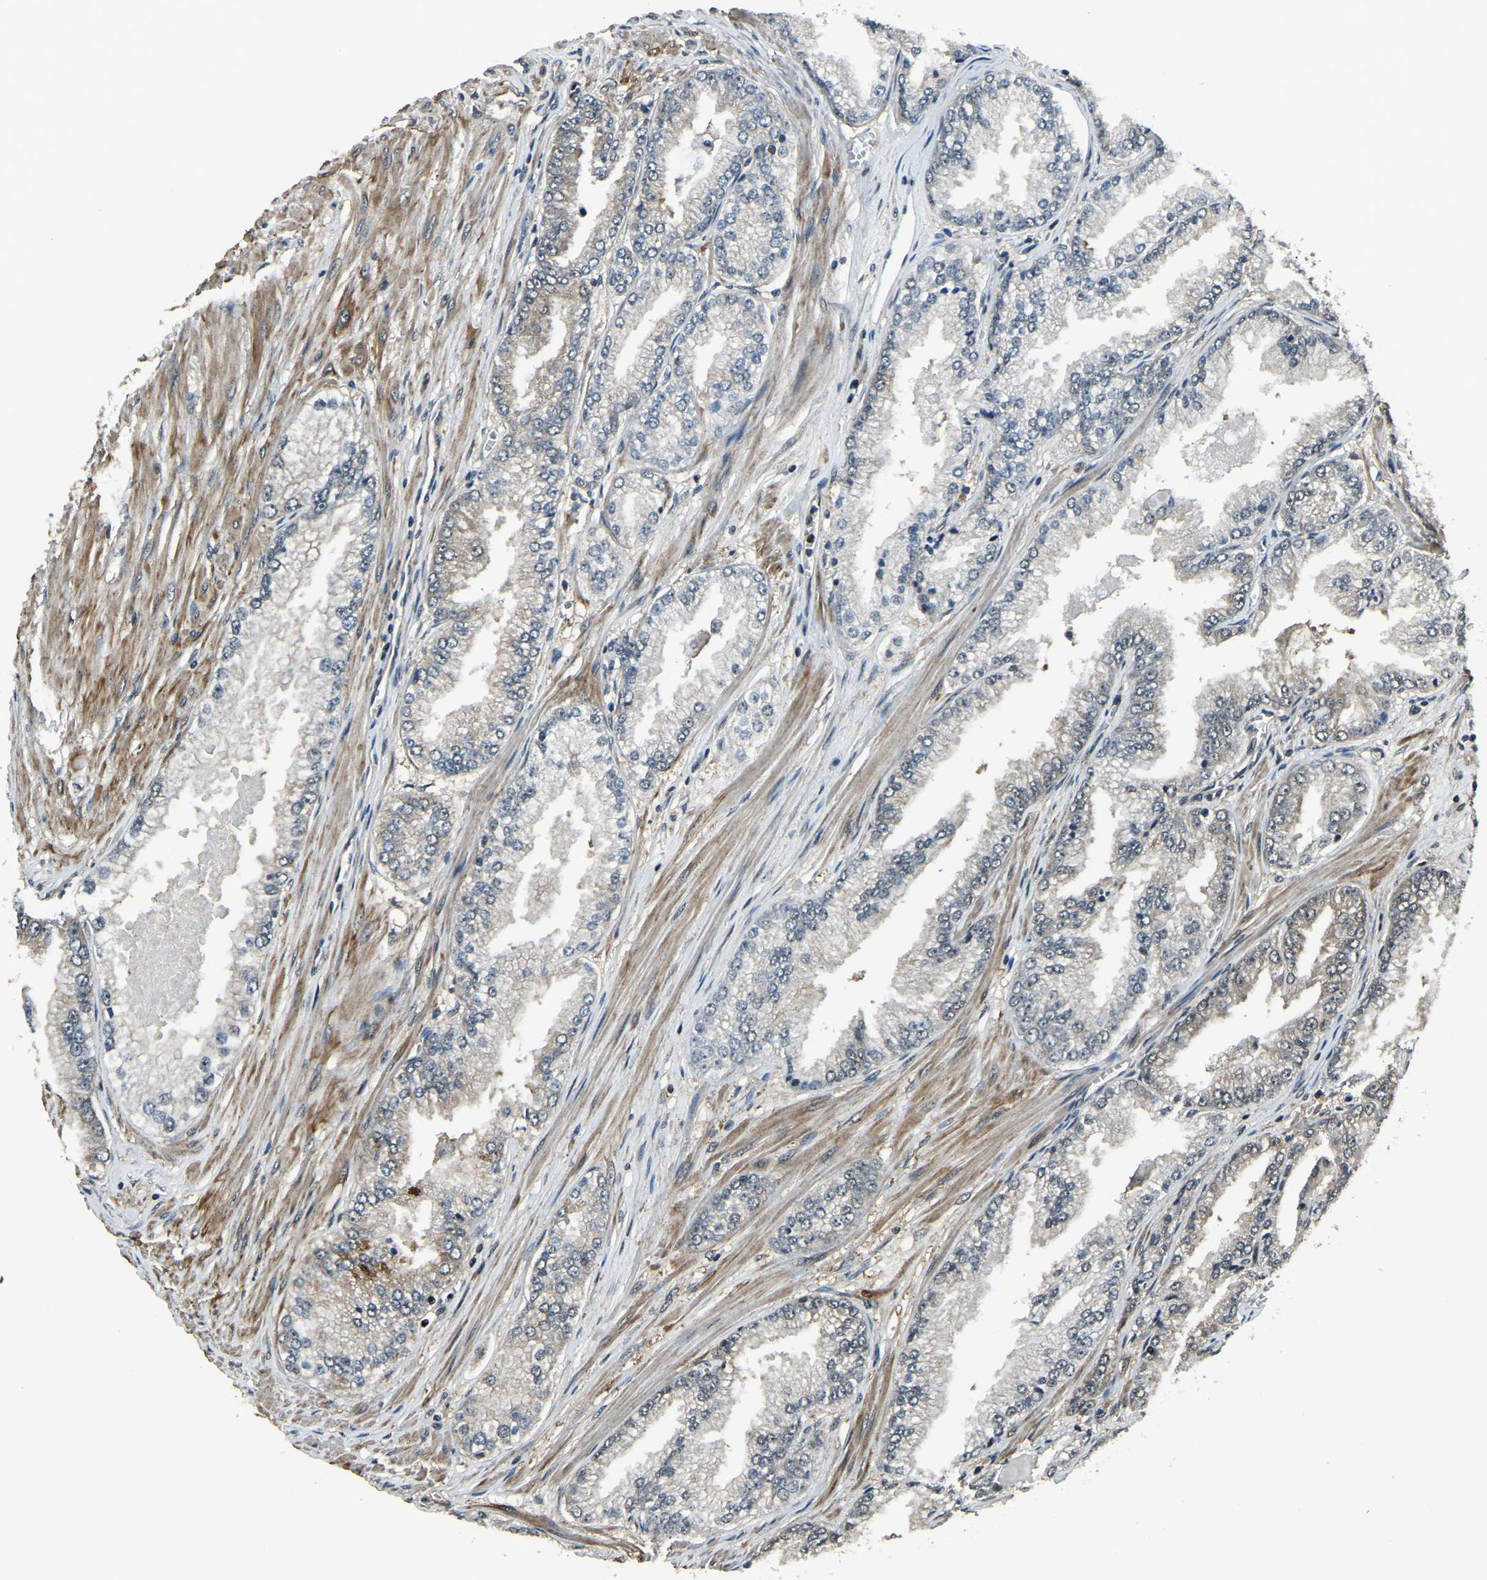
{"staining": {"intensity": "negative", "quantity": "none", "location": "none"}, "tissue": "prostate cancer", "cell_type": "Tumor cells", "image_type": "cancer", "snomed": [{"axis": "morphology", "description": "Adenocarcinoma, High grade"}, {"axis": "topography", "description": "Prostate"}], "caption": "Immunohistochemistry of human prostate adenocarcinoma (high-grade) displays no staining in tumor cells. (Stains: DAB (3,3'-diaminobenzidine) immunohistochemistry with hematoxylin counter stain, Microscopy: brightfield microscopy at high magnification).", "gene": "ANKIB1", "patient": {"sex": "male", "age": 61}}